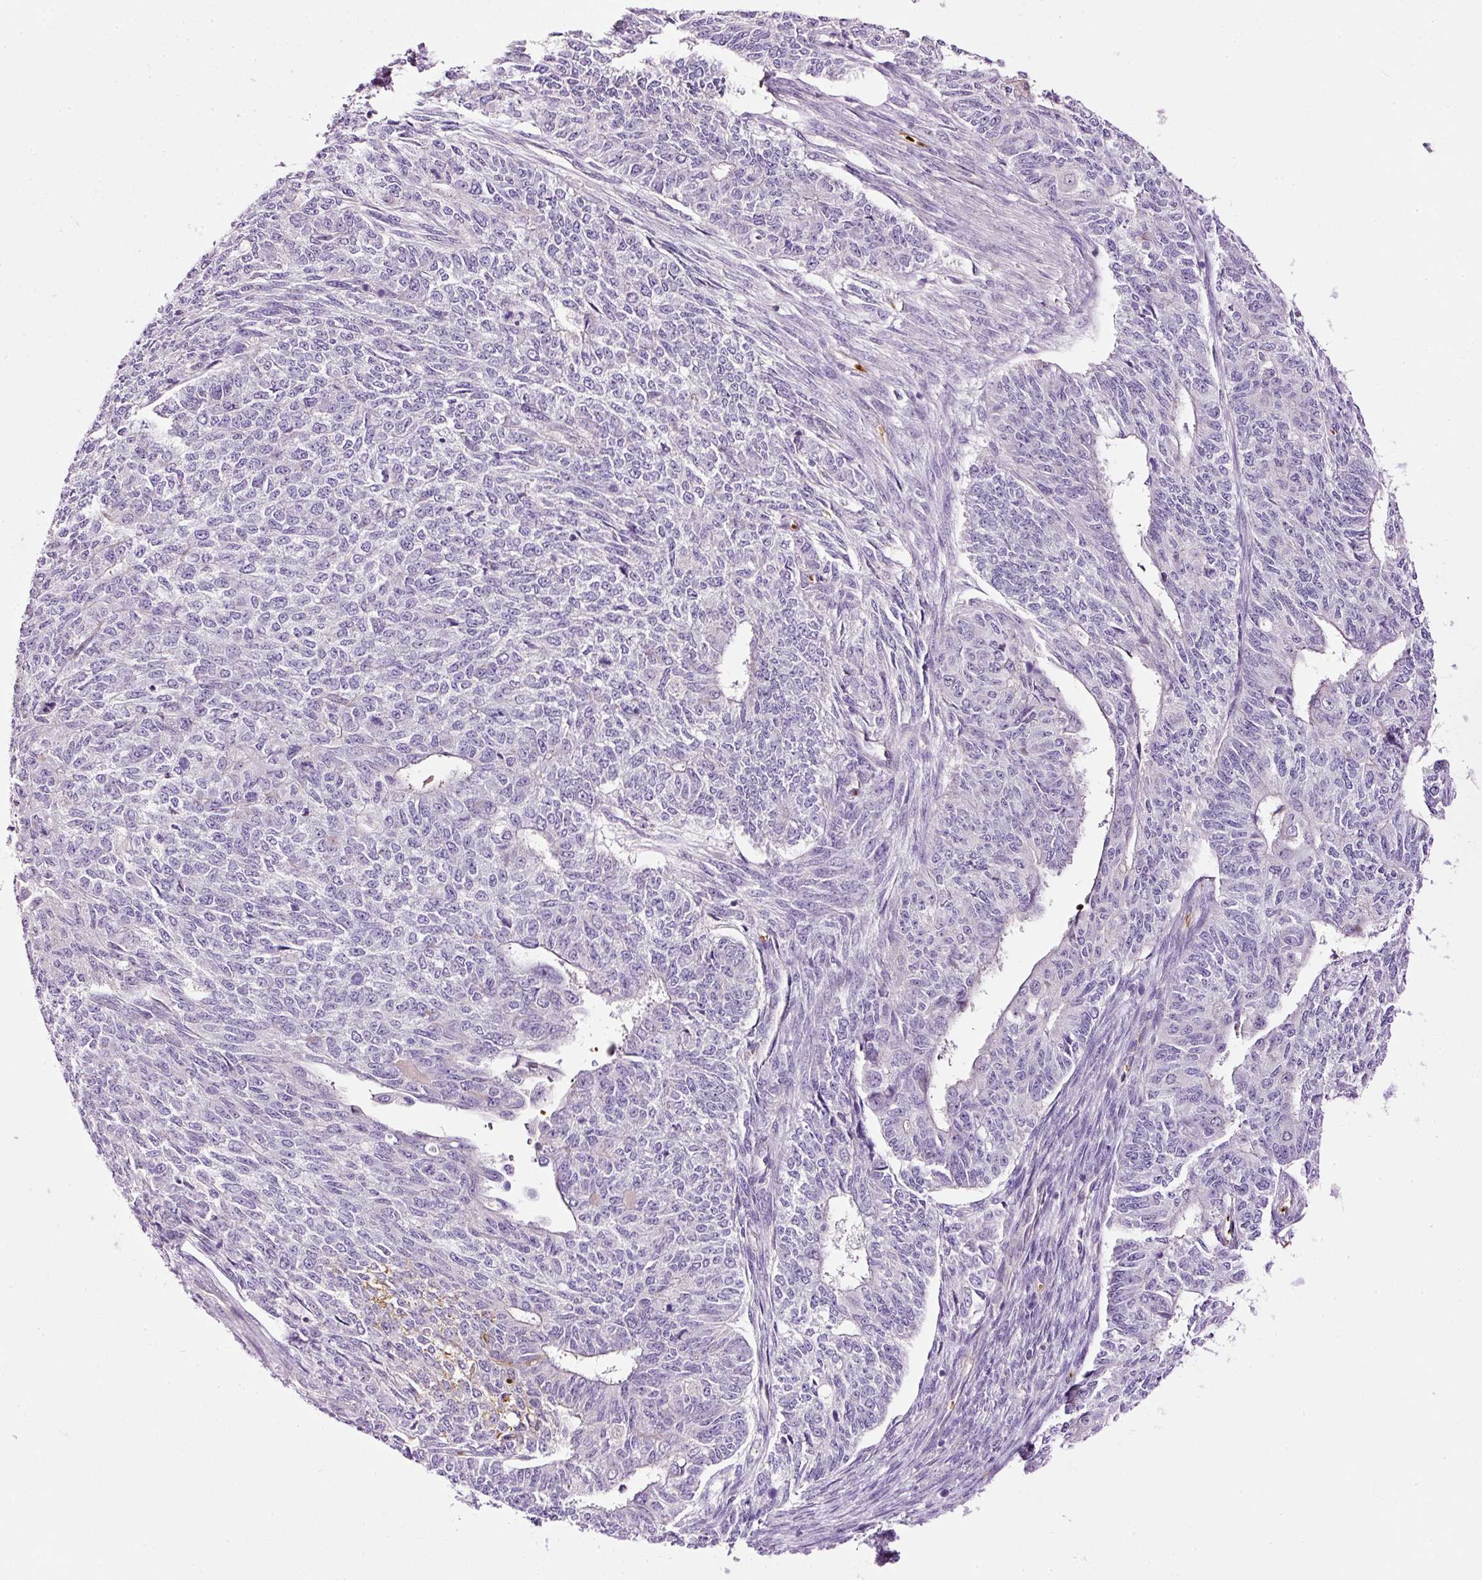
{"staining": {"intensity": "negative", "quantity": "none", "location": "none"}, "tissue": "endometrial cancer", "cell_type": "Tumor cells", "image_type": "cancer", "snomed": [{"axis": "morphology", "description": "Adenocarcinoma, NOS"}, {"axis": "topography", "description": "Endometrium"}], "caption": "DAB immunohistochemical staining of endometrial adenocarcinoma exhibits no significant expression in tumor cells.", "gene": "USHBP1", "patient": {"sex": "female", "age": 32}}